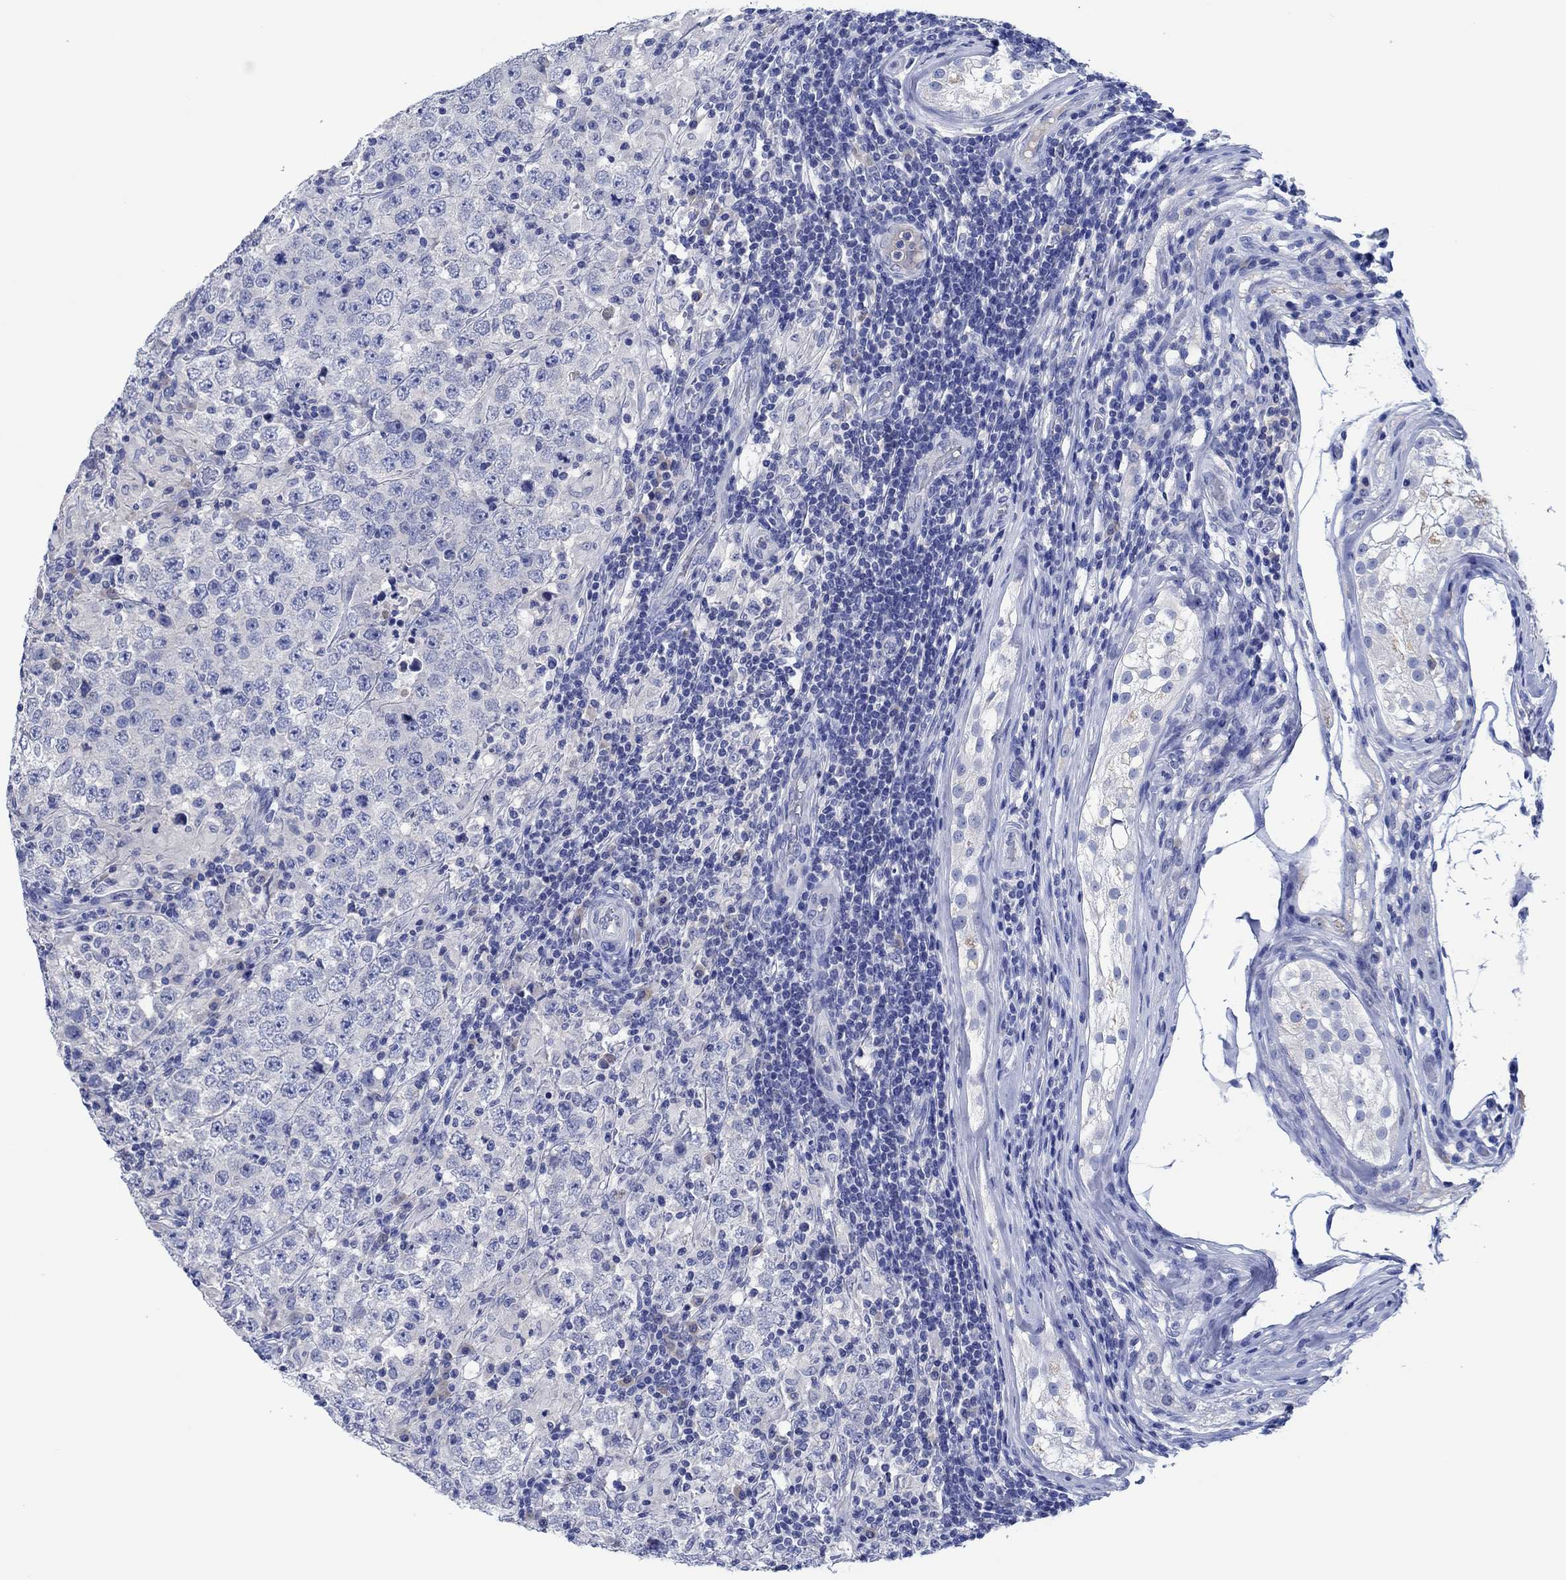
{"staining": {"intensity": "negative", "quantity": "none", "location": "none"}, "tissue": "testis cancer", "cell_type": "Tumor cells", "image_type": "cancer", "snomed": [{"axis": "morphology", "description": "Seminoma, NOS"}, {"axis": "morphology", "description": "Carcinoma, Embryonal, NOS"}, {"axis": "topography", "description": "Testis"}], "caption": "The IHC image has no significant expression in tumor cells of embryonal carcinoma (testis) tissue.", "gene": "CPNE6", "patient": {"sex": "male", "age": 41}}